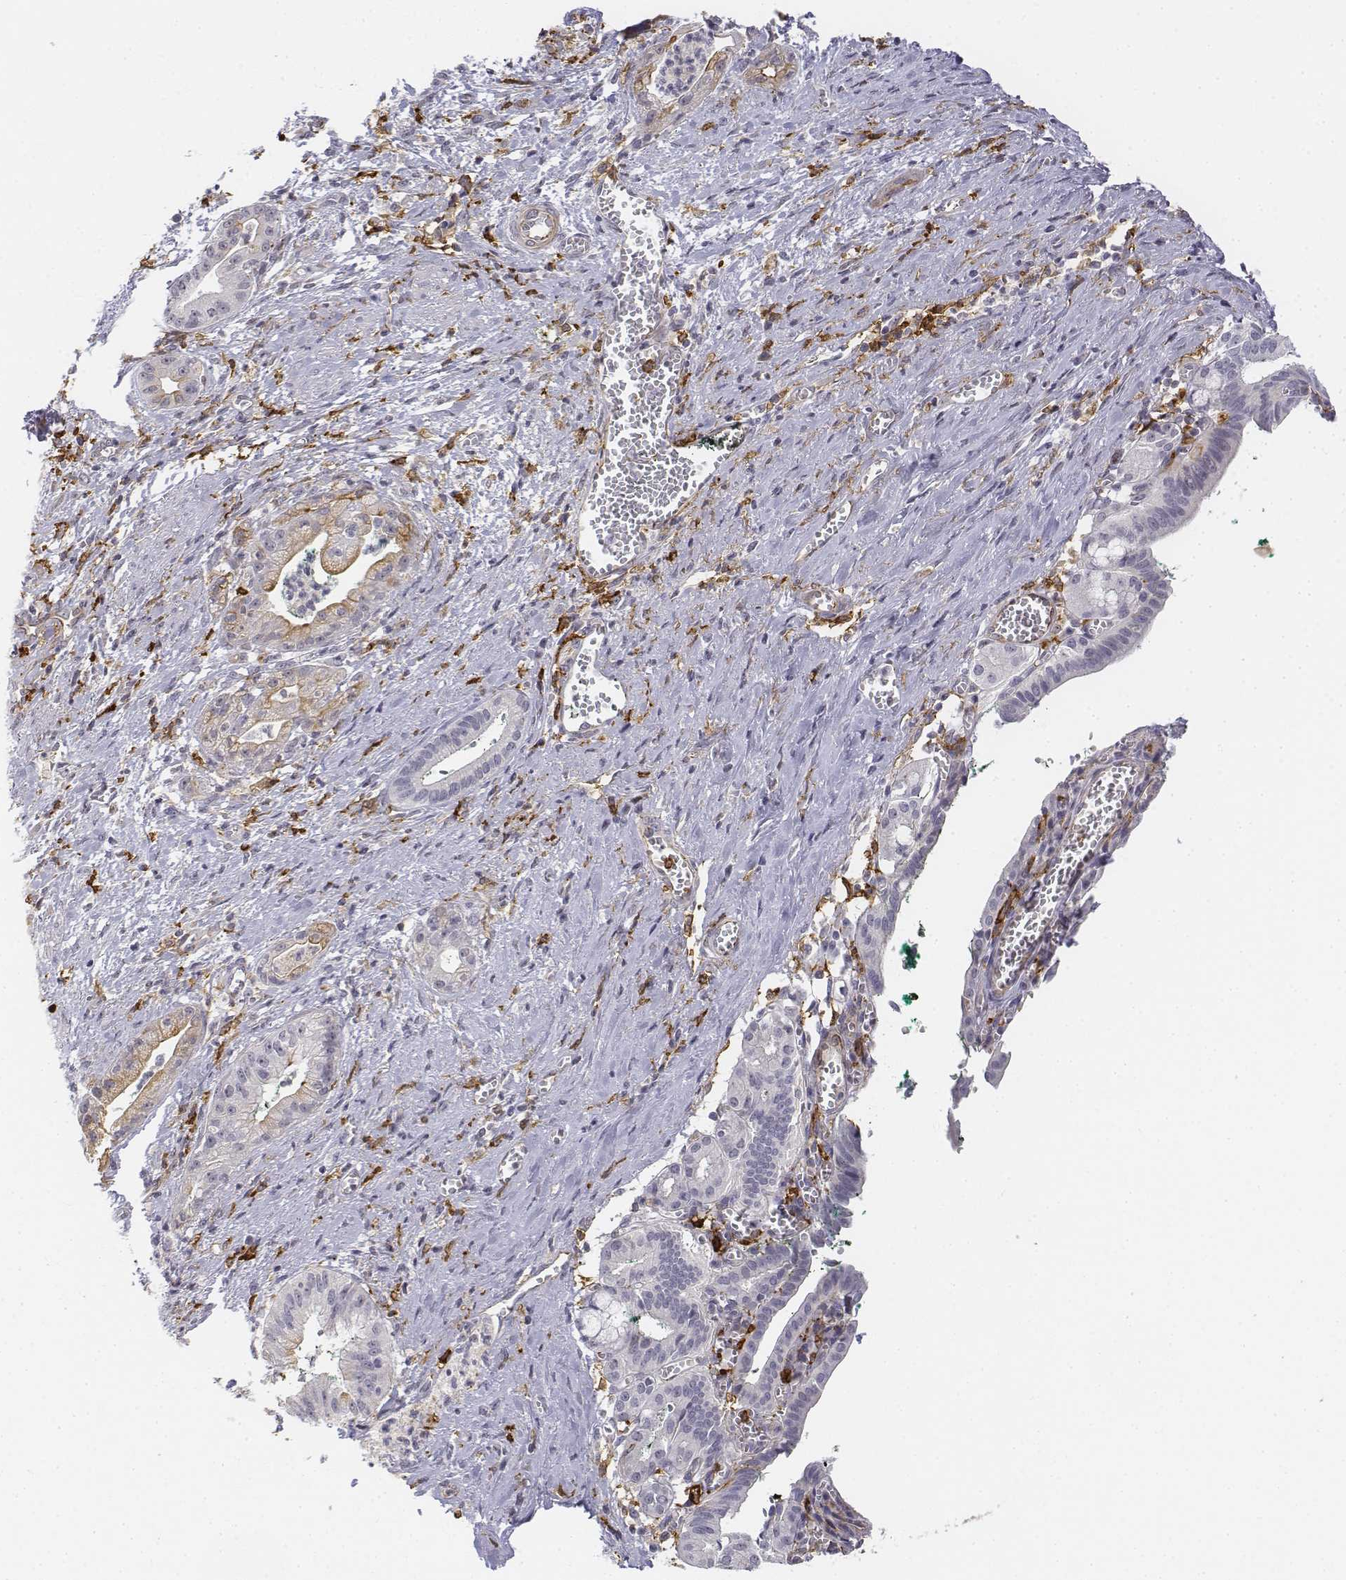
{"staining": {"intensity": "moderate", "quantity": "25%-75%", "location": "cytoplasmic/membranous"}, "tissue": "pancreatic cancer", "cell_type": "Tumor cells", "image_type": "cancer", "snomed": [{"axis": "morphology", "description": "Normal tissue, NOS"}, {"axis": "morphology", "description": "Adenocarcinoma, NOS"}, {"axis": "topography", "description": "Lymph node"}, {"axis": "topography", "description": "Pancreas"}], "caption": "Brown immunohistochemical staining in pancreatic cancer demonstrates moderate cytoplasmic/membranous positivity in about 25%-75% of tumor cells. The staining was performed using DAB (3,3'-diaminobenzidine) to visualize the protein expression in brown, while the nuclei were stained in blue with hematoxylin (Magnification: 20x).", "gene": "CD14", "patient": {"sex": "female", "age": 58}}